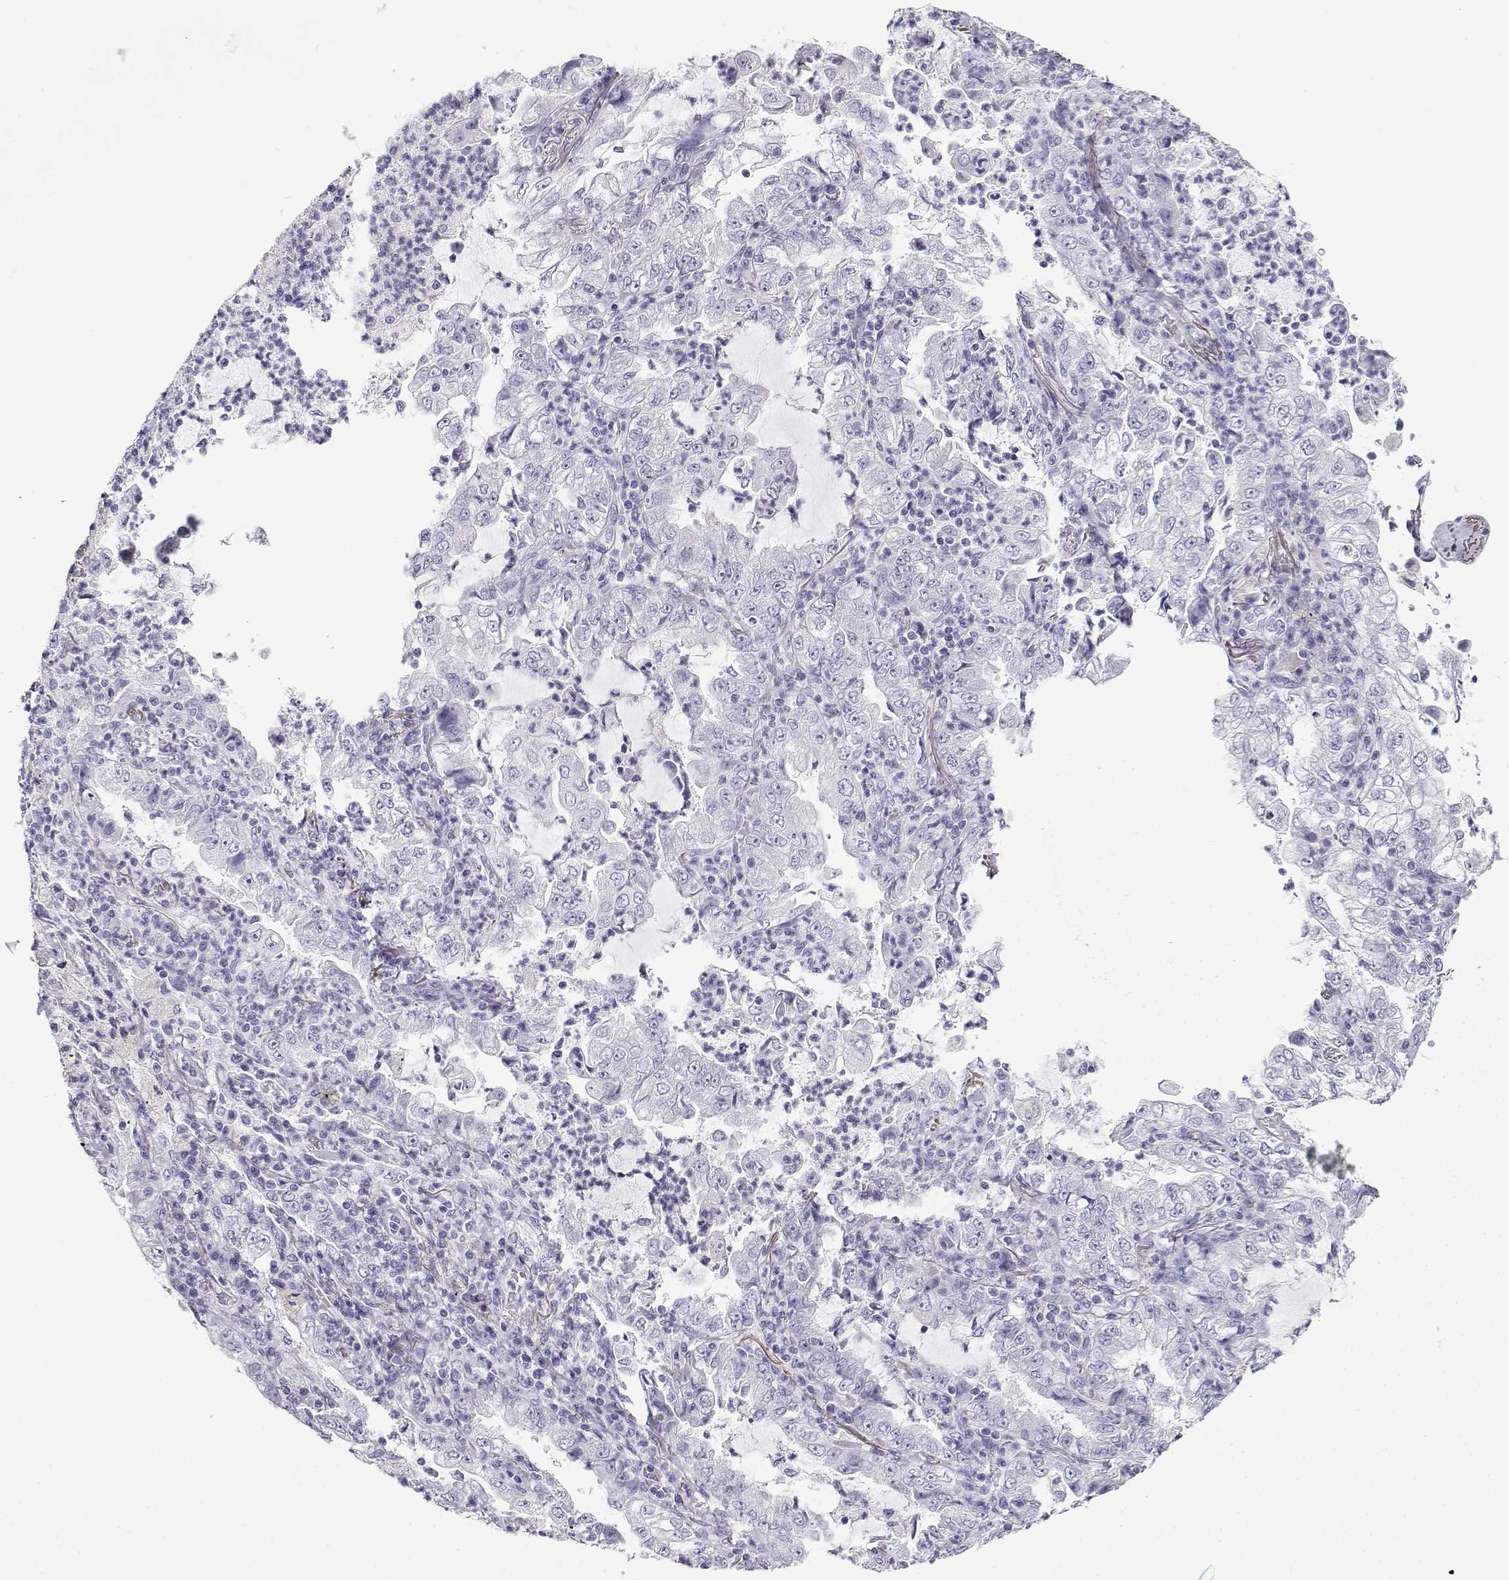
{"staining": {"intensity": "negative", "quantity": "none", "location": "none"}, "tissue": "lung cancer", "cell_type": "Tumor cells", "image_type": "cancer", "snomed": [{"axis": "morphology", "description": "Adenocarcinoma, NOS"}, {"axis": "topography", "description": "Lung"}], "caption": "Human lung cancer (adenocarcinoma) stained for a protein using immunohistochemistry (IHC) exhibits no positivity in tumor cells.", "gene": "CABS1", "patient": {"sex": "female", "age": 73}}